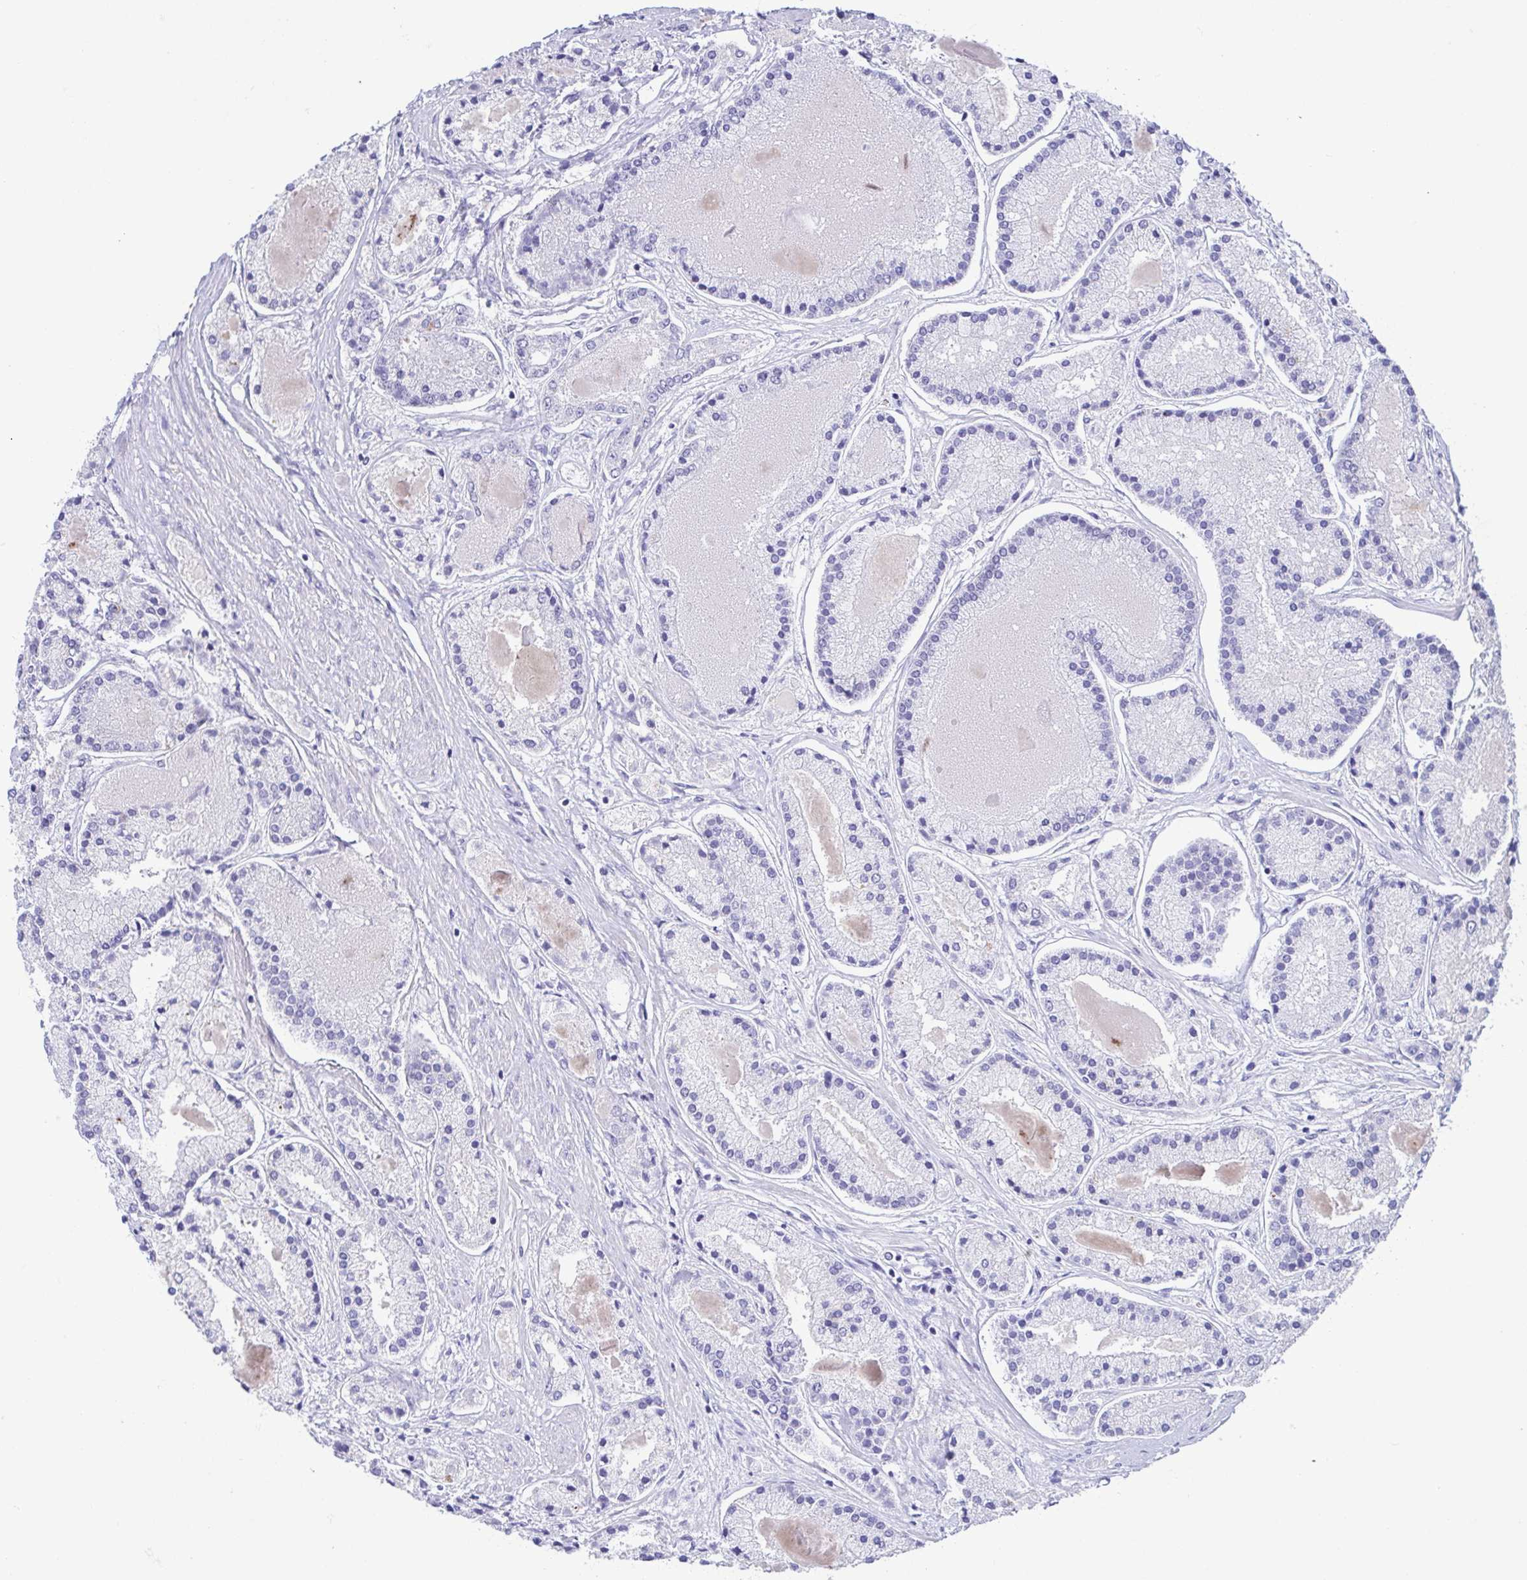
{"staining": {"intensity": "negative", "quantity": "none", "location": "none"}, "tissue": "prostate cancer", "cell_type": "Tumor cells", "image_type": "cancer", "snomed": [{"axis": "morphology", "description": "Adenocarcinoma, High grade"}, {"axis": "topography", "description": "Prostate"}], "caption": "Histopathology image shows no protein positivity in tumor cells of adenocarcinoma (high-grade) (prostate) tissue.", "gene": "PERM1", "patient": {"sex": "male", "age": 67}}